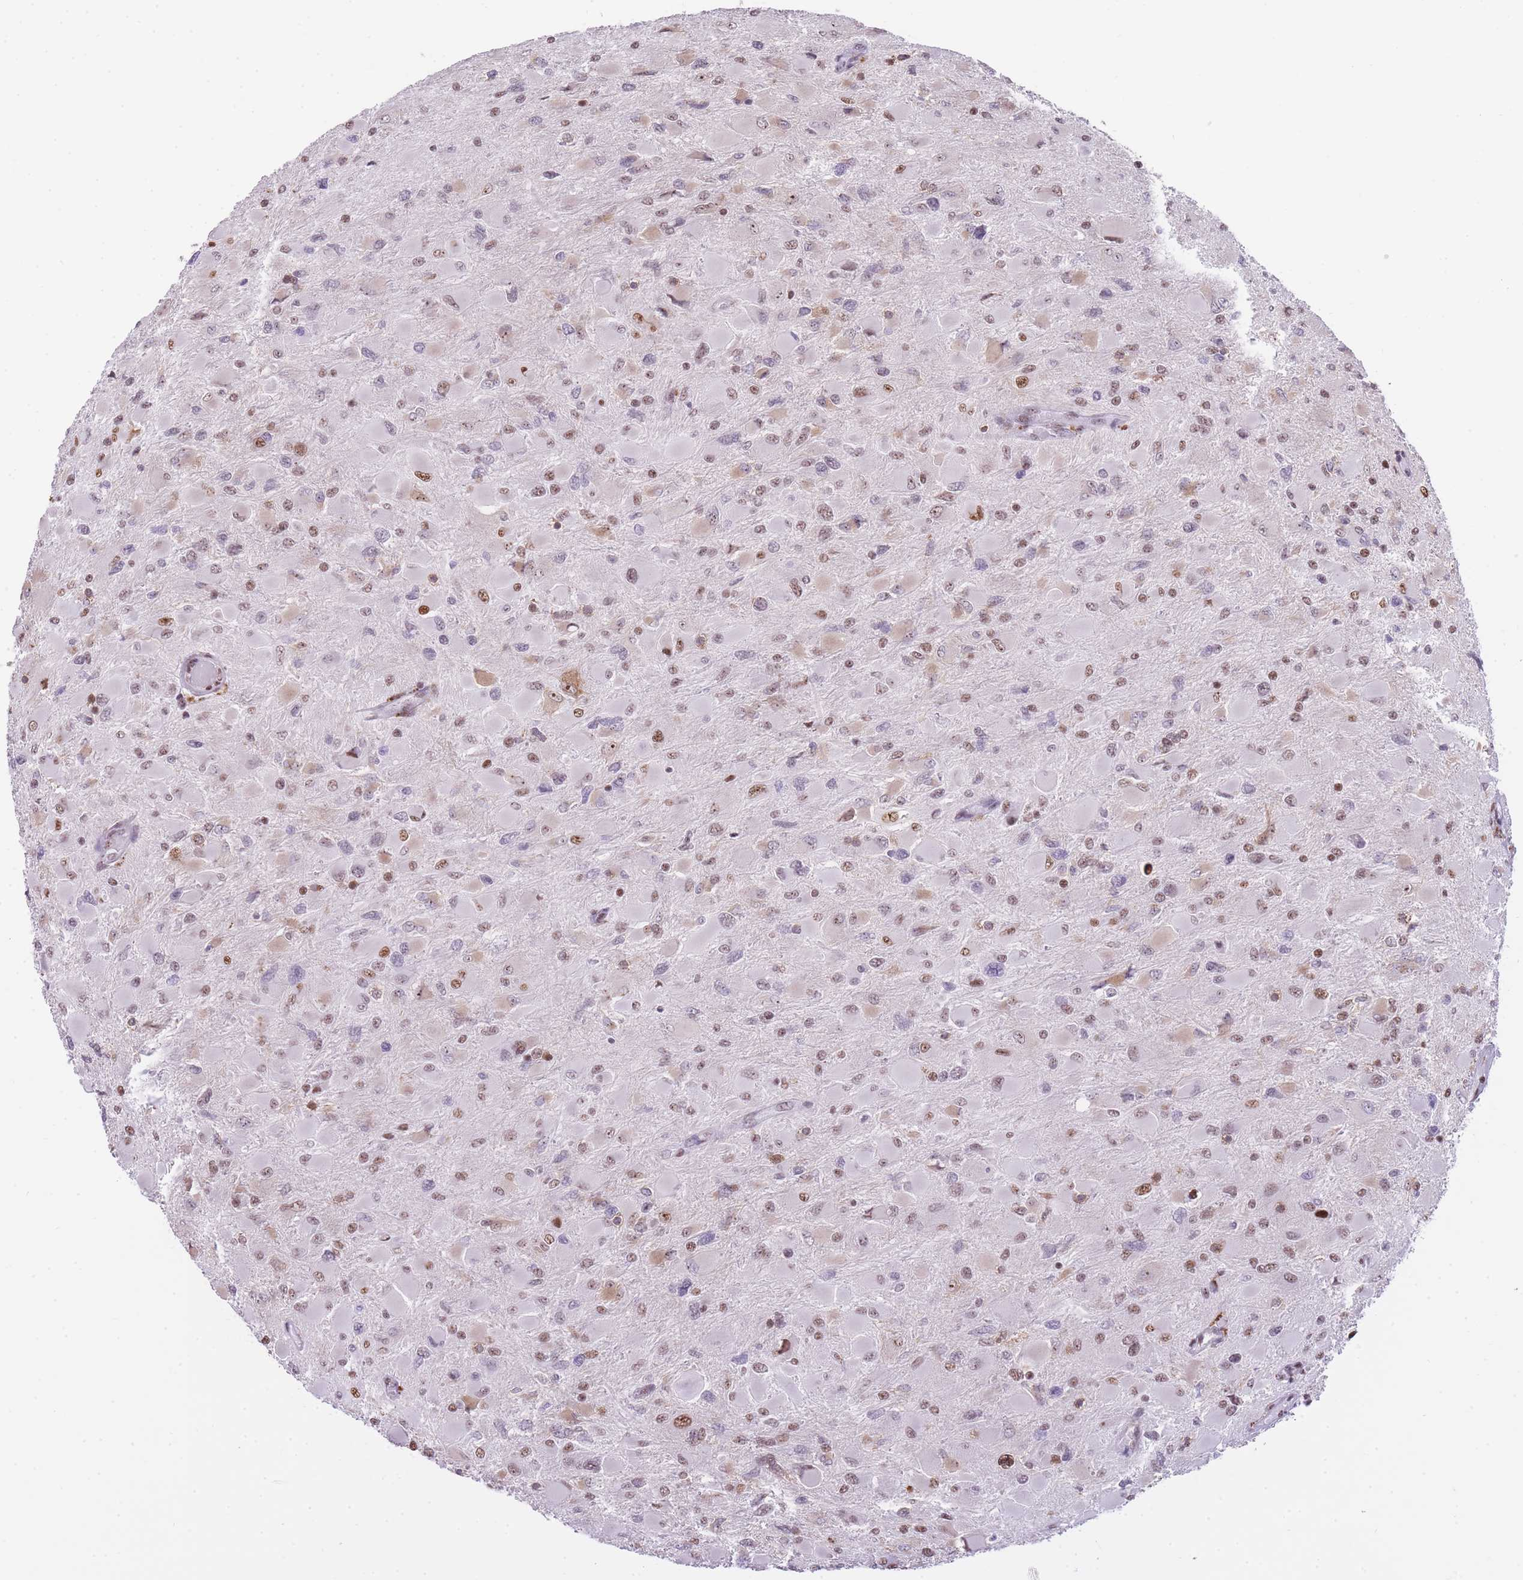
{"staining": {"intensity": "moderate", "quantity": "25%-75%", "location": "nuclear"}, "tissue": "glioma", "cell_type": "Tumor cells", "image_type": "cancer", "snomed": [{"axis": "morphology", "description": "Glioma, malignant, High grade"}, {"axis": "topography", "description": "Cerebral cortex"}], "caption": "Glioma stained with IHC exhibits moderate nuclear positivity in approximately 25%-75% of tumor cells.", "gene": "EVC2", "patient": {"sex": "female", "age": 36}}